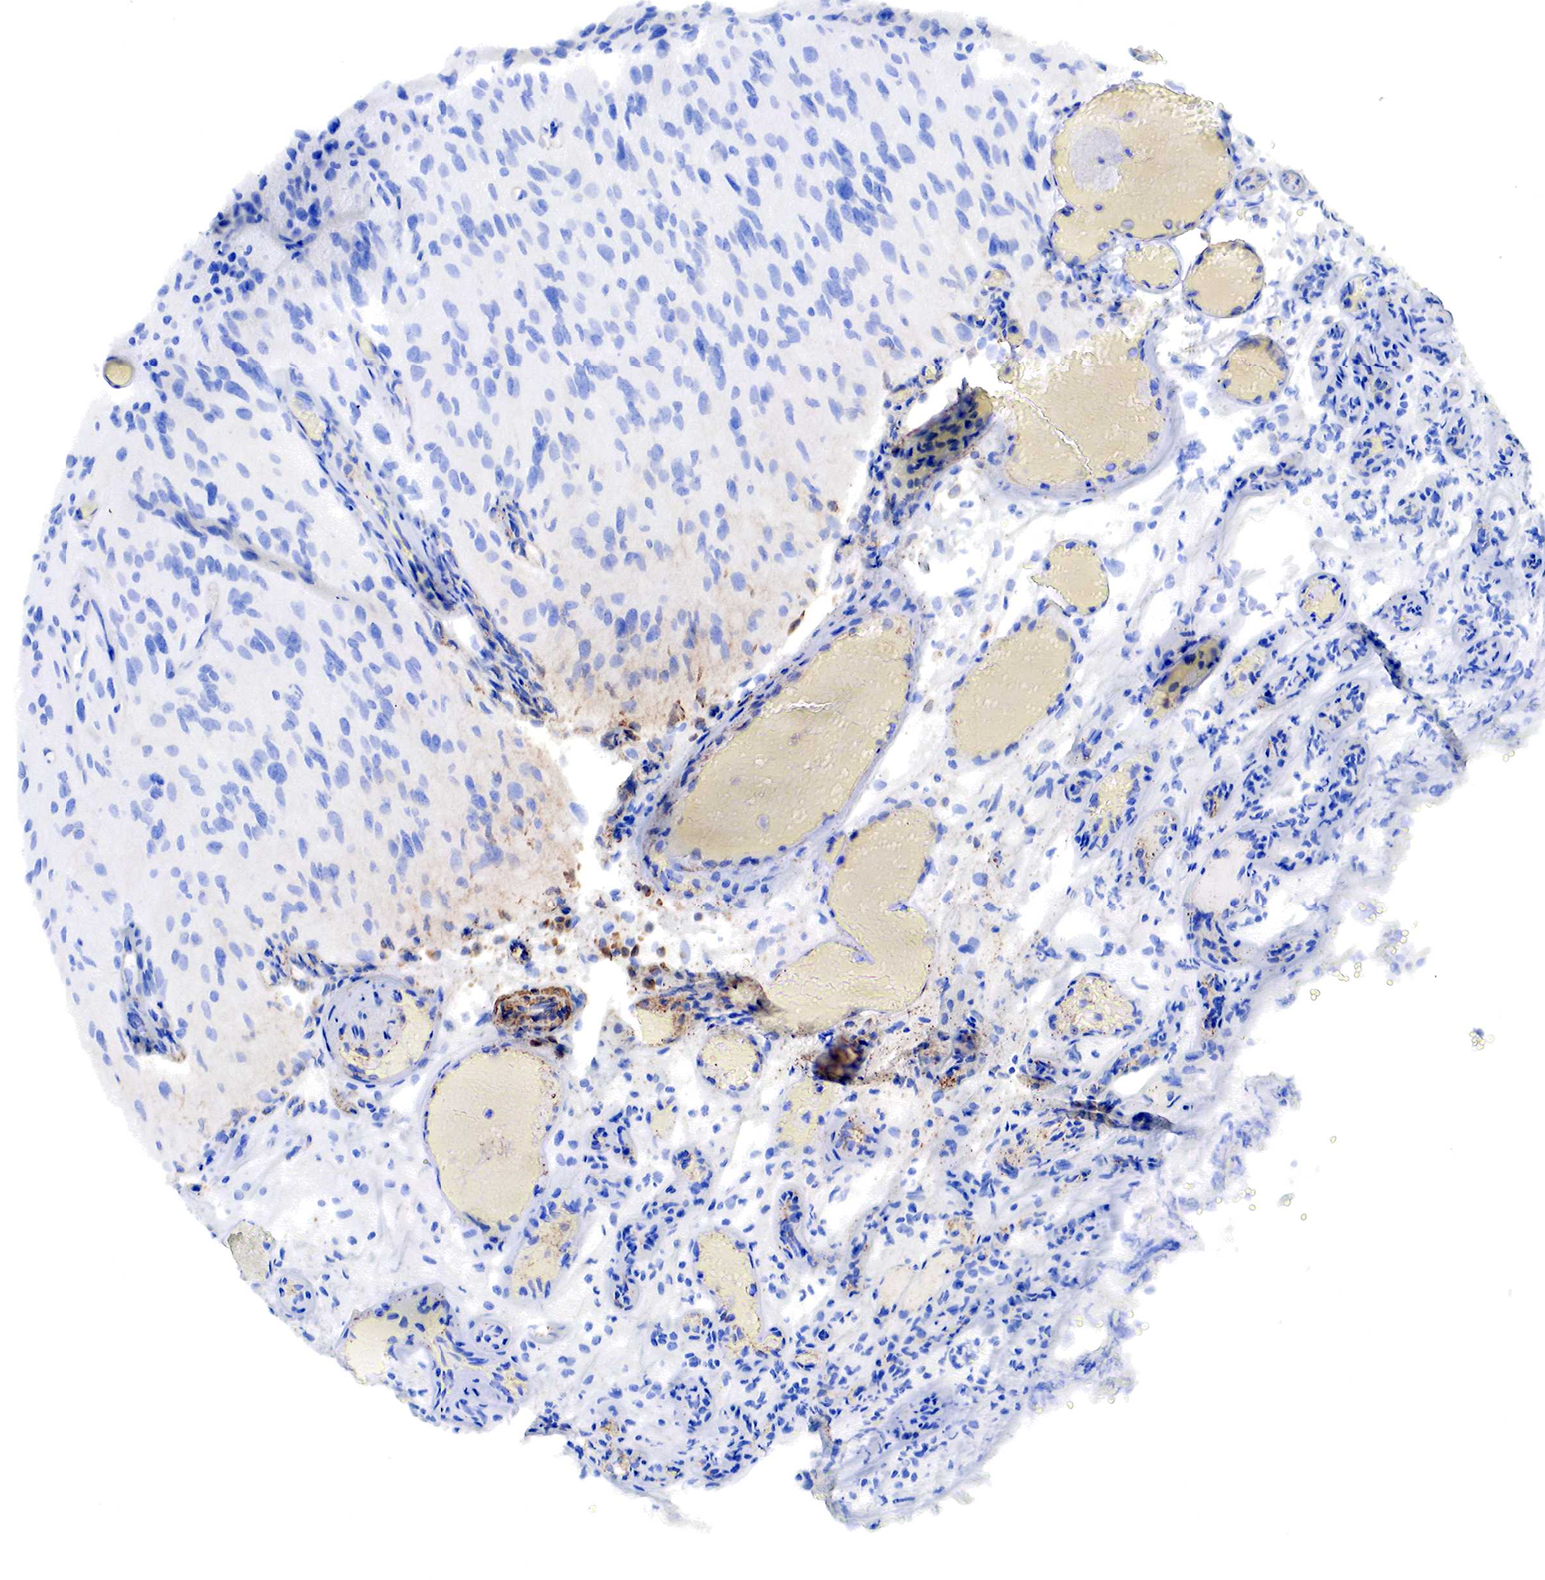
{"staining": {"intensity": "negative", "quantity": "none", "location": "none"}, "tissue": "glioma", "cell_type": "Tumor cells", "image_type": "cancer", "snomed": [{"axis": "morphology", "description": "Glioma, malignant, High grade"}, {"axis": "topography", "description": "Brain"}], "caption": "There is no significant staining in tumor cells of high-grade glioma (malignant).", "gene": "TPM1", "patient": {"sex": "male", "age": 69}}